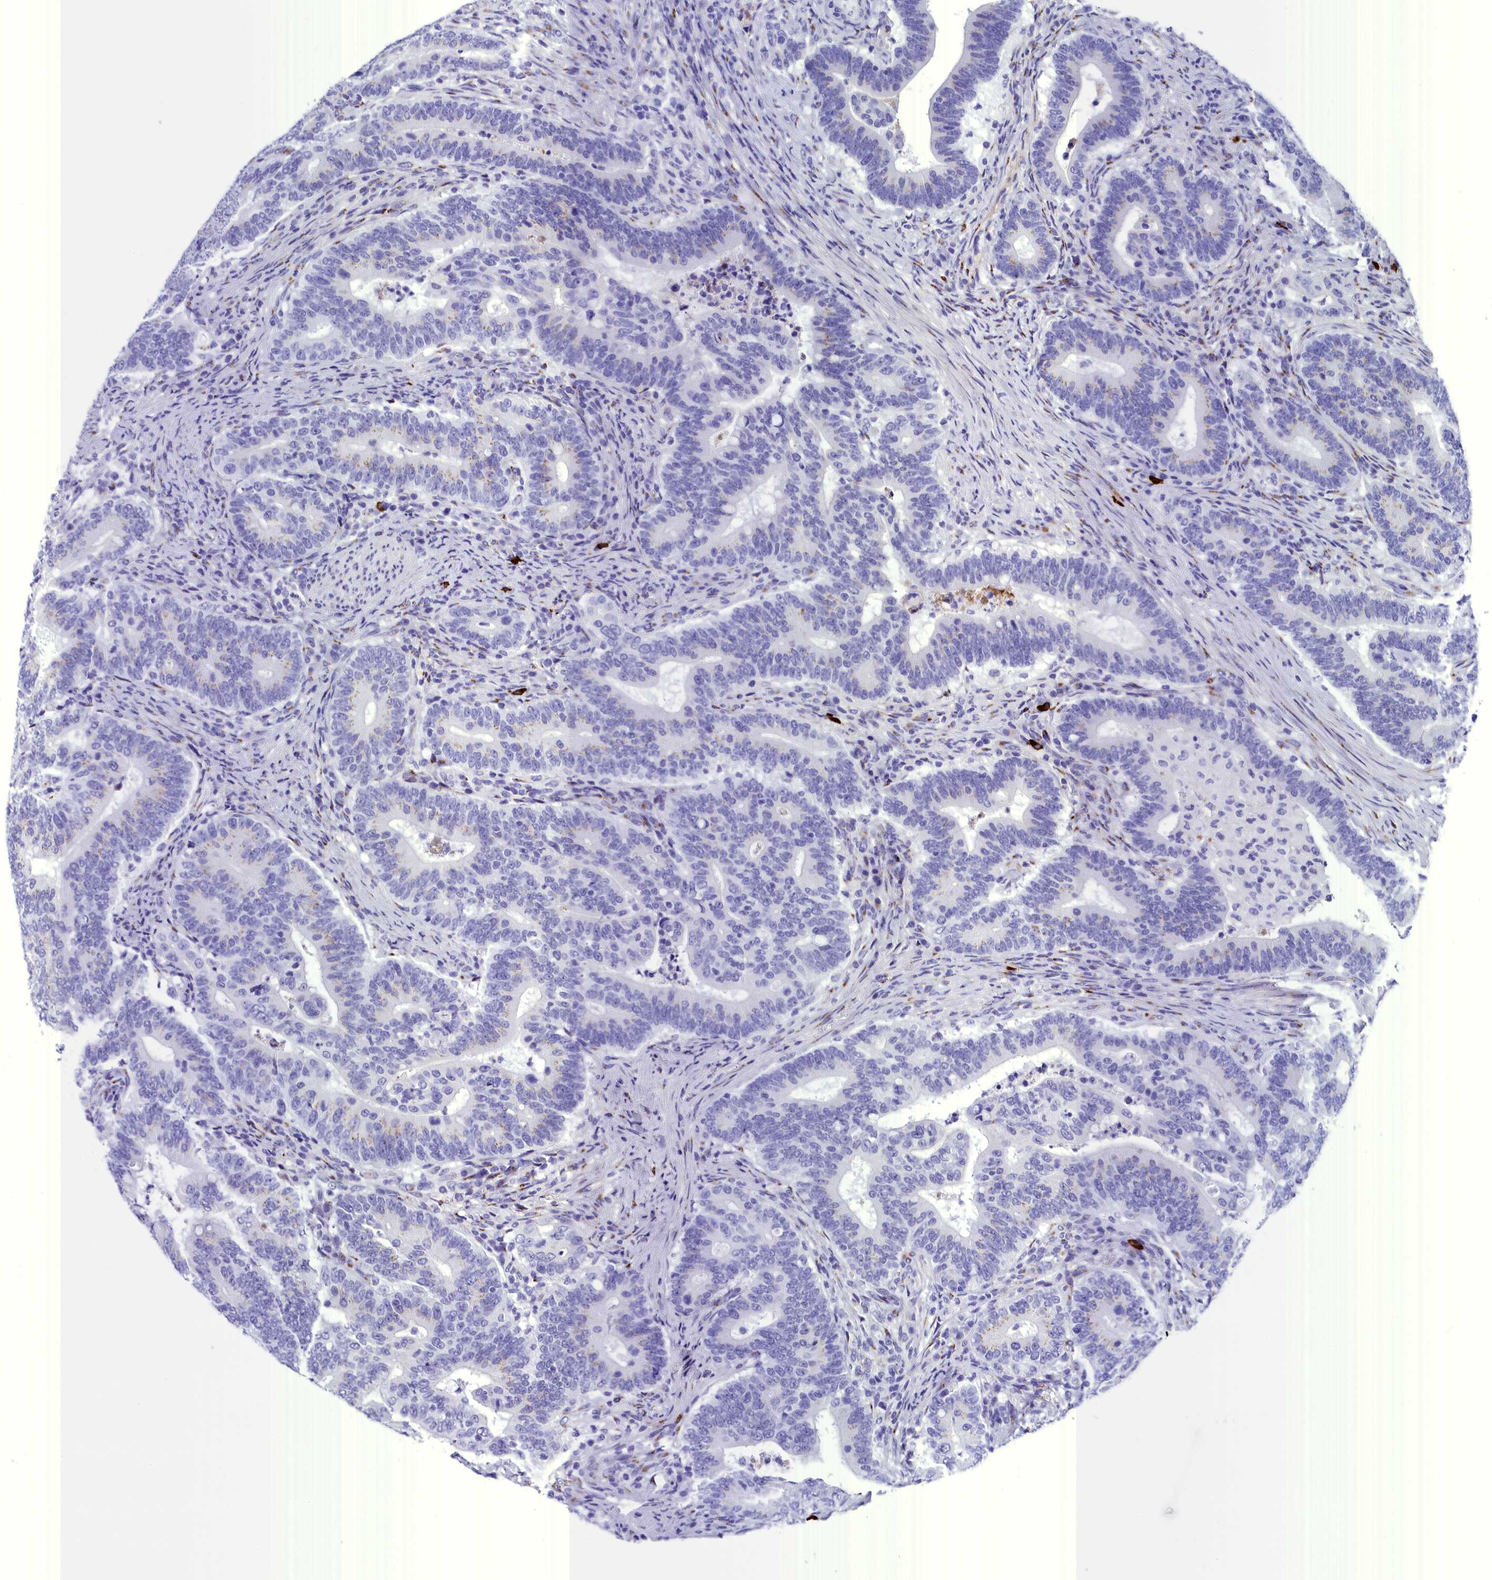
{"staining": {"intensity": "negative", "quantity": "none", "location": "none"}, "tissue": "colorectal cancer", "cell_type": "Tumor cells", "image_type": "cancer", "snomed": [{"axis": "morphology", "description": "Adenocarcinoma, NOS"}, {"axis": "topography", "description": "Colon"}], "caption": "DAB immunohistochemical staining of human colorectal cancer demonstrates no significant positivity in tumor cells.", "gene": "AP3B2", "patient": {"sex": "female", "age": 66}}